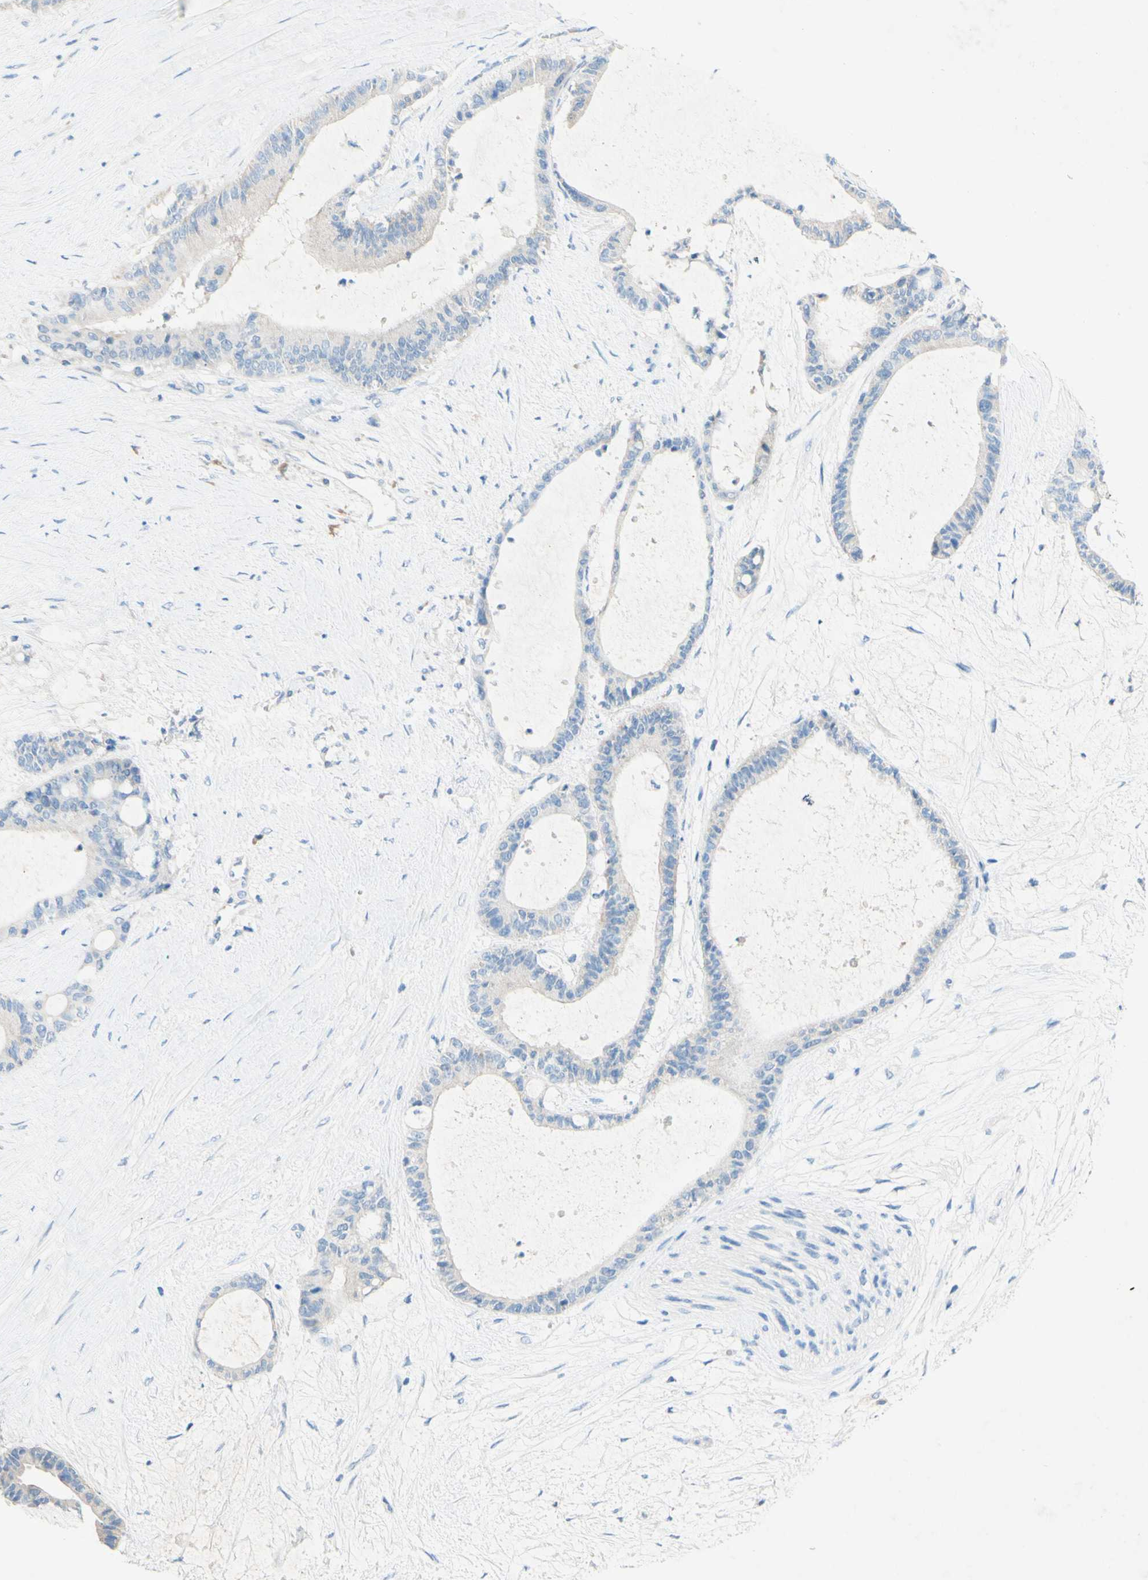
{"staining": {"intensity": "negative", "quantity": "none", "location": "none"}, "tissue": "liver cancer", "cell_type": "Tumor cells", "image_type": "cancer", "snomed": [{"axis": "morphology", "description": "Cholangiocarcinoma"}, {"axis": "topography", "description": "Liver"}], "caption": "Micrograph shows no significant protein staining in tumor cells of liver cancer. Brightfield microscopy of IHC stained with DAB (brown) and hematoxylin (blue), captured at high magnification.", "gene": "ACADL", "patient": {"sex": "female", "age": 73}}